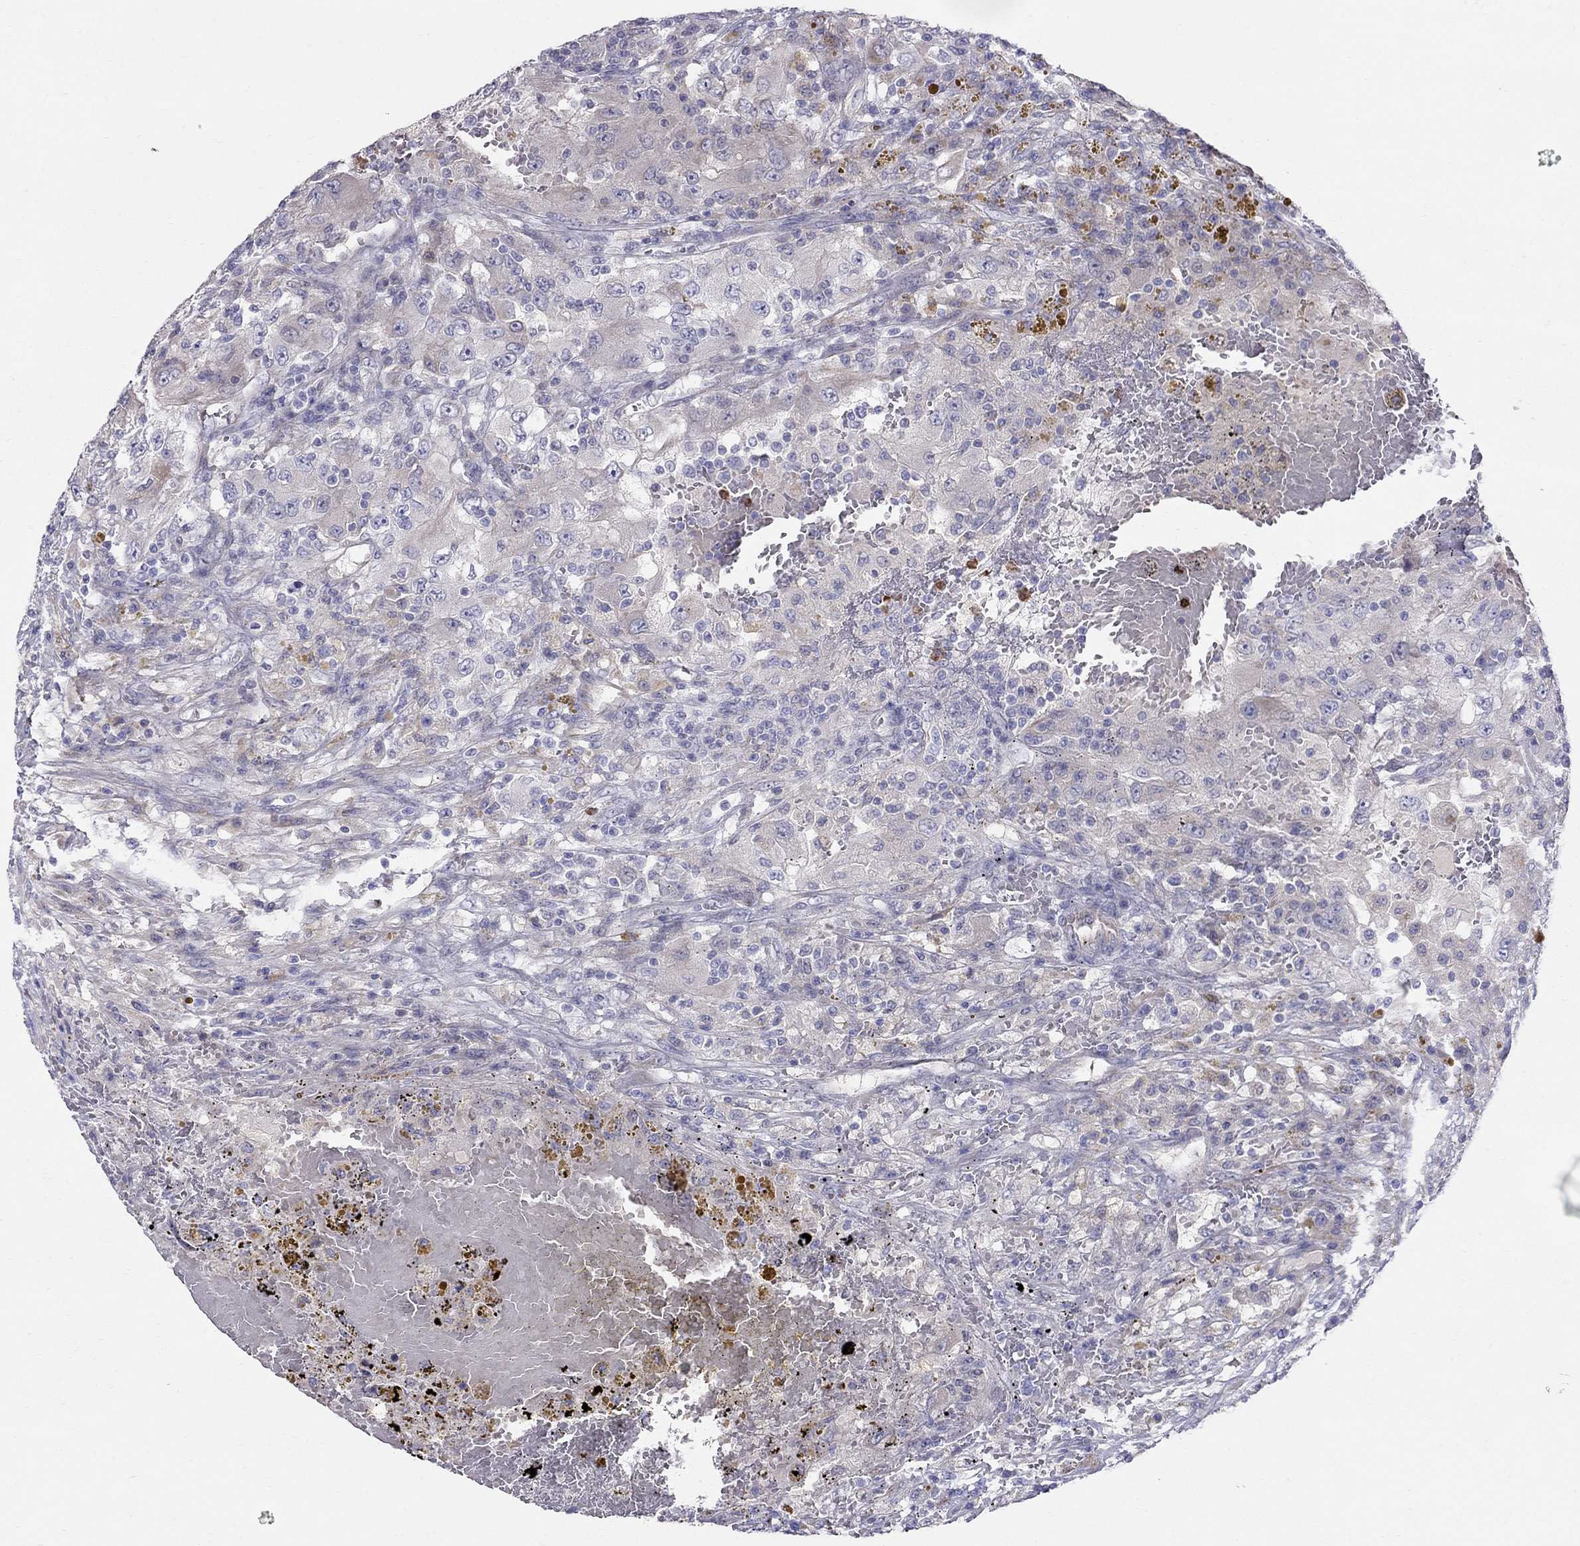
{"staining": {"intensity": "negative", "quantity": "none", "location": "none"}, "tissue": "renal cancer", "cell_type": "Tumor cells", "image_type": "cancer", "snomed": [{"axis": "morphology", "description": "Adenocarcinoma, NOS"}, {"axis": "topography", "description": "Kidney"}], "caption": "A high-resolution histopathology image shows immunohistochemistry (IHC) staining of renal cancer, which demonstrates no significant positivity in tumor cells.", "gene": "SPINT4", "patient": {"sex": "female", "age": 67}}